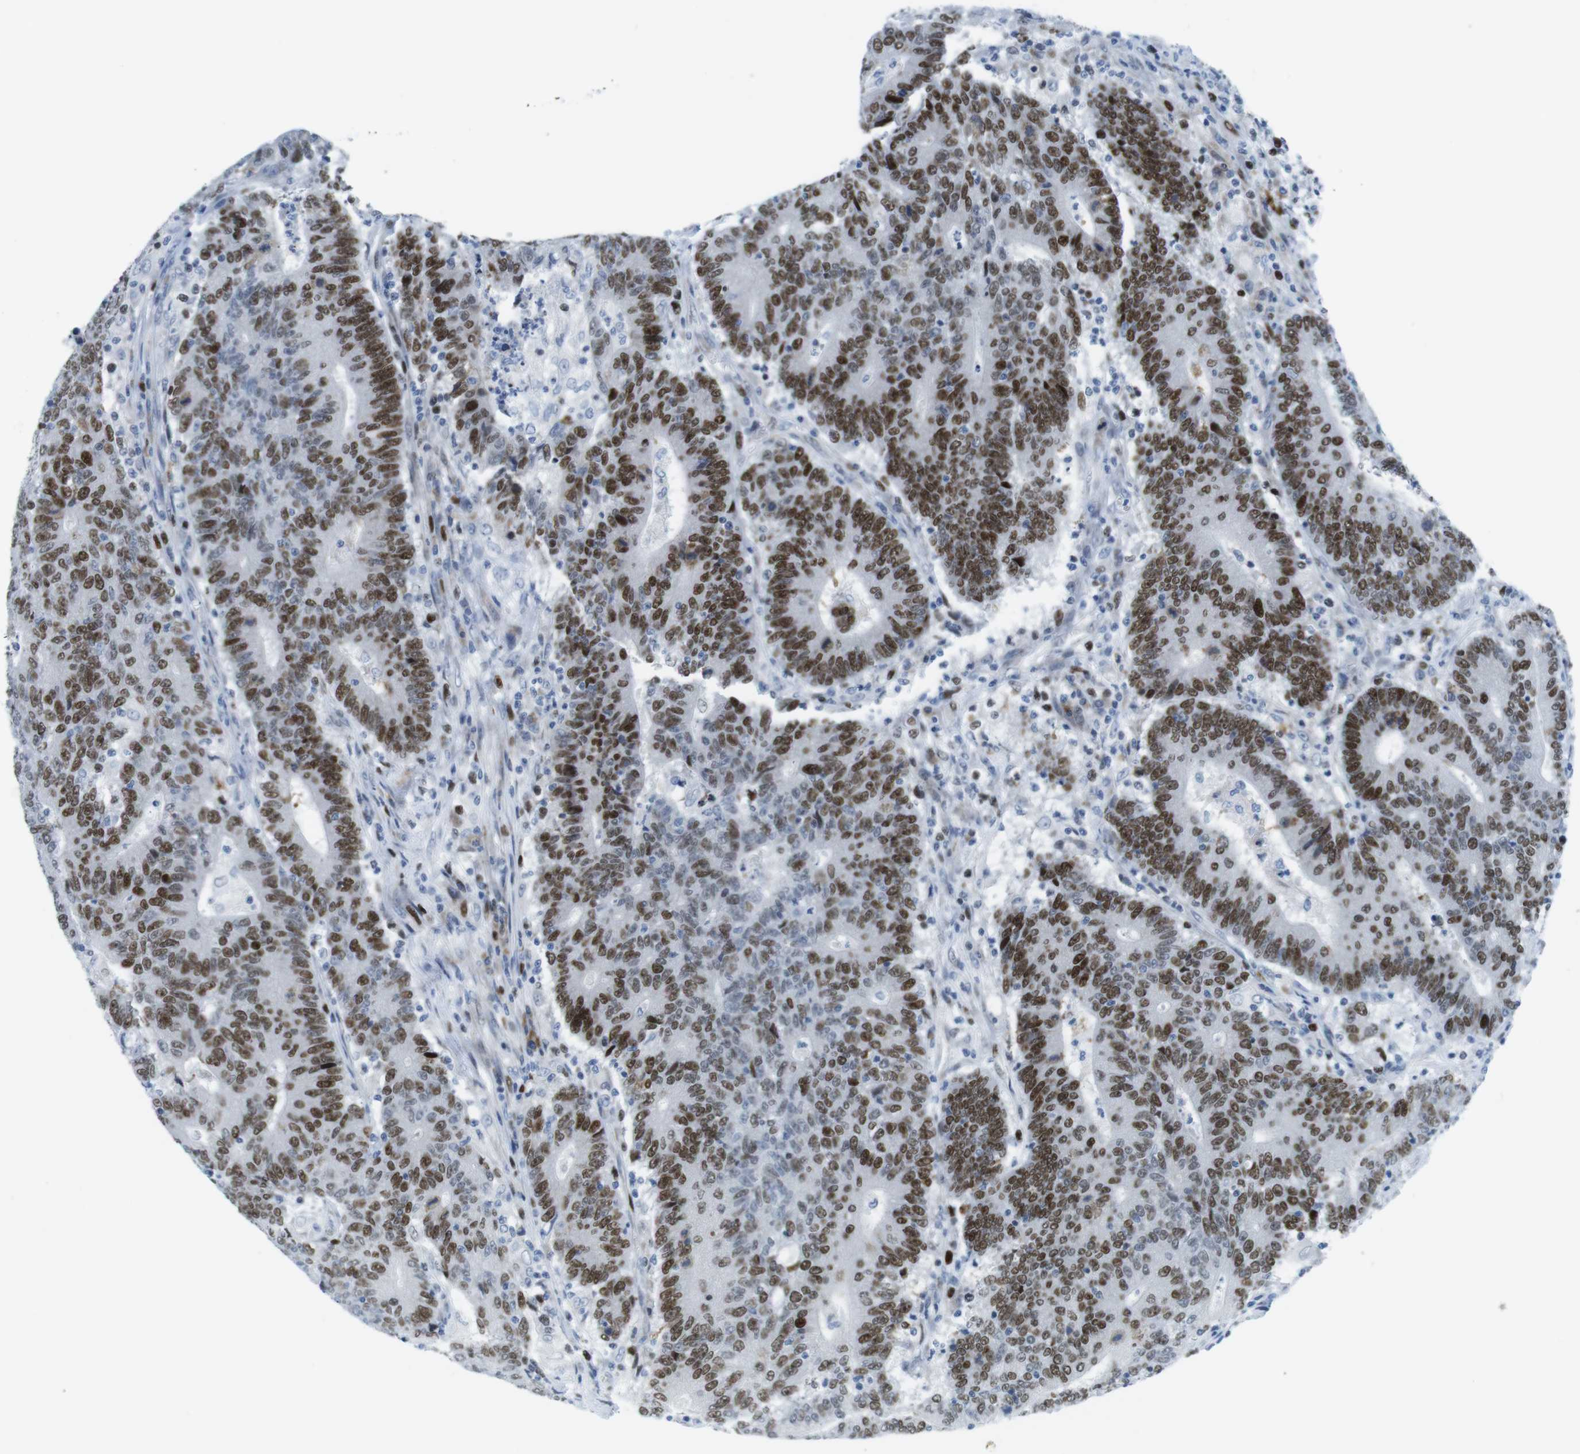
{"staining": {"intensity": "strong", "quantity": ">75%", "location": "nuclear"}, "tissue": "colorectal cancer", "cell_type": "Tumor cells", "image_type": "cancer", "snomed": [{"axis": "morphology", "description": "Normal tissue, NOS"}, {"axis": "morphology", "description": "Adenocarcinoma, NOS"}, {"axis": "topography", "description": "Colon"}], "caption": "Immunohistochemistry (IHC) image of neoplastic tissue: human colorectal adenocarcinoma stained using immunohistochemistry shows high levels of strong protein expression localized specifically in the nuclear of tumor cells, appearing as a nuclear brown color.", "gene": "CHAF1A", "patient": {"sex": "female", "age": 75}}